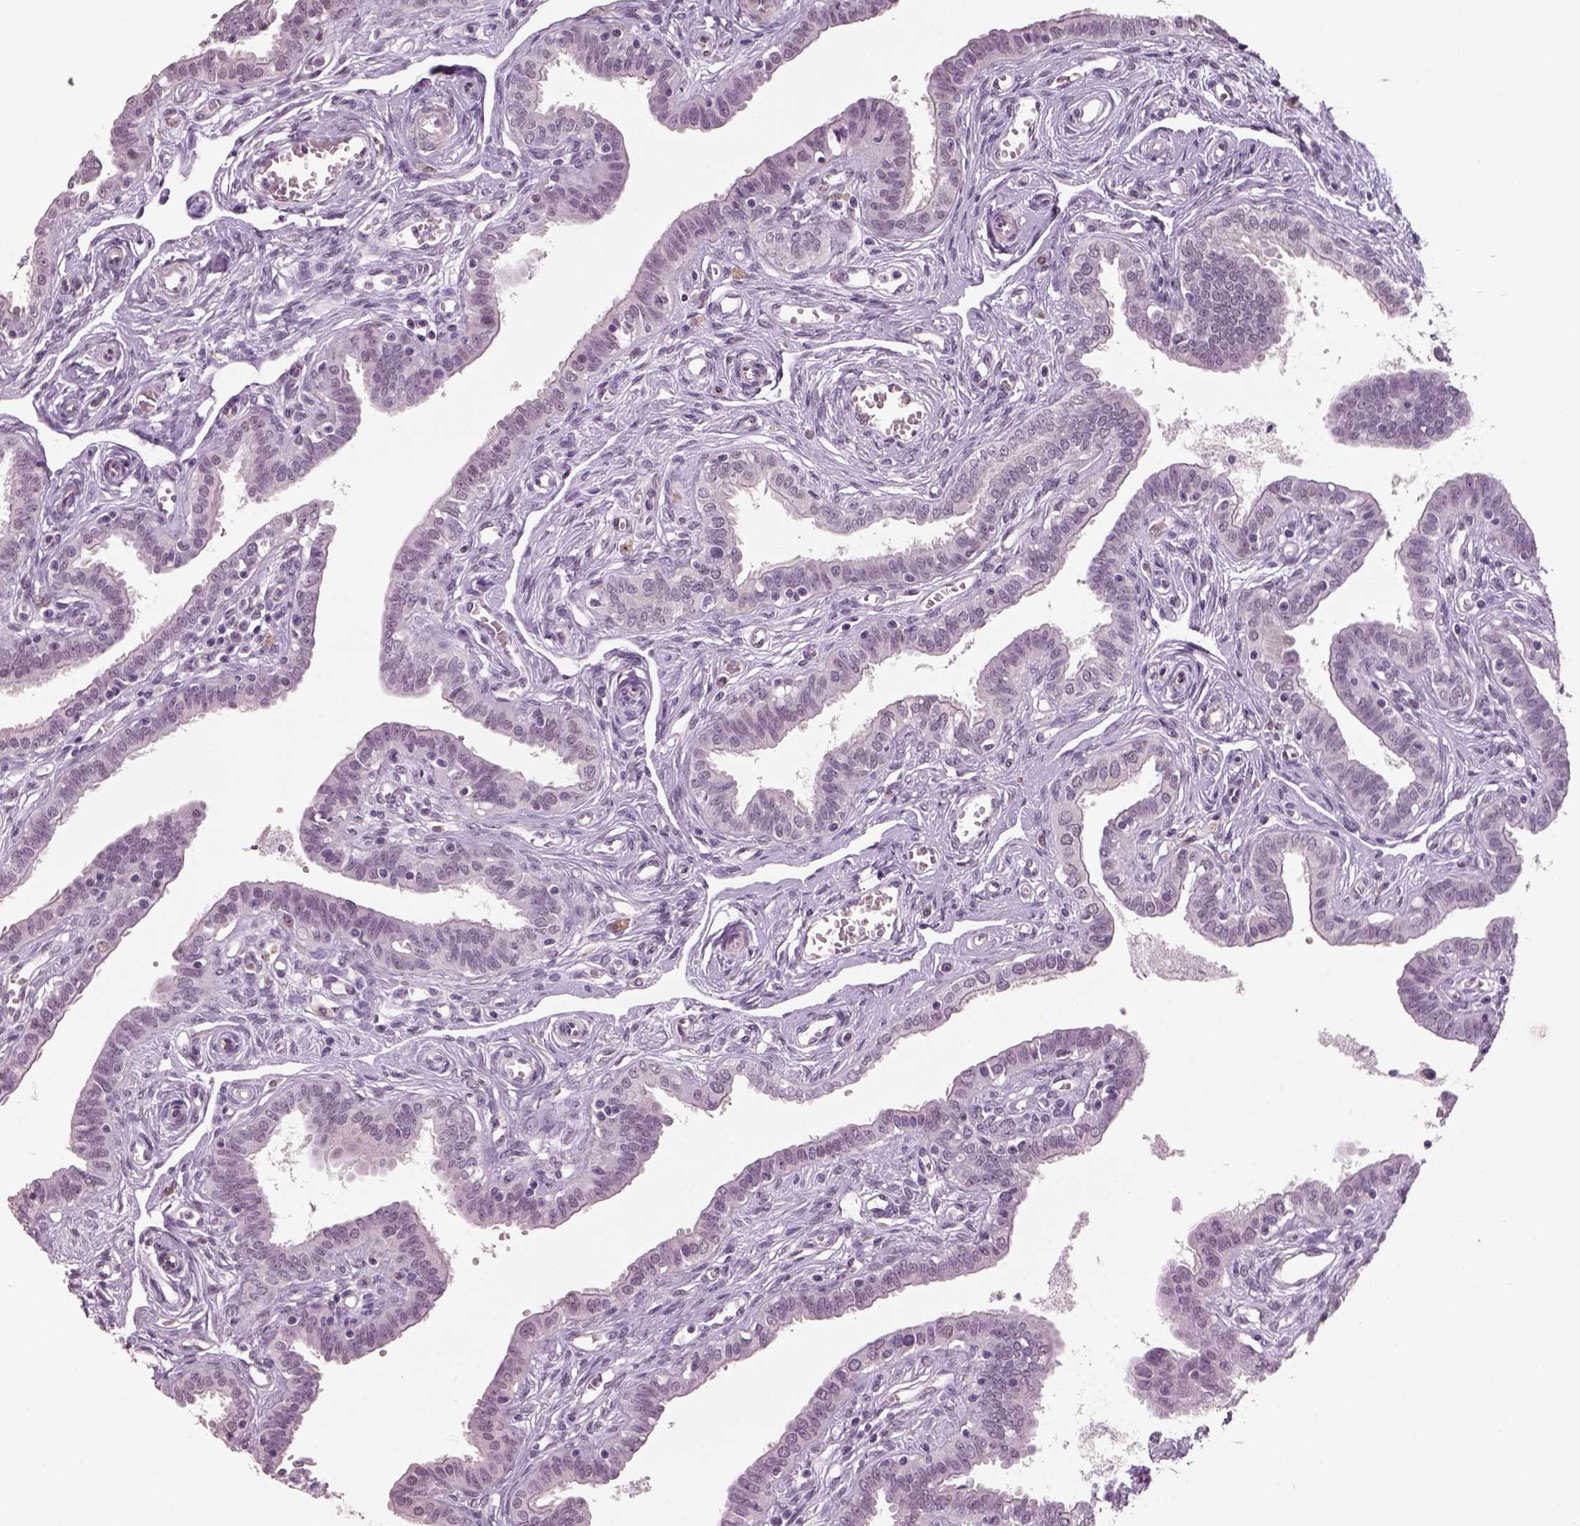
{"staining": {"intensity": "negative", "quantity": "none", "location": "none"}, "tissue": "fallopian tube", "cell_type": "Glandular cells", "image_type": "normal", "snomed": [{"axis": "morphology", "description": "Normal tissue, NOS"}, {"axis": "morphology", "description": "Carcinoma, endometroid"}, {"axis": "topography", "description": "Fallopian tube"}, {"axis": "topography", "description": "Ovary"}], "caption": "IHC image of normal human fallopian tube stained for a protein (brown), which reveals no expression in glandular cells. (DAB immunohistochemistry visualized using brightfield microscopy, high magnification).", "gene": "NAT8B", "patient": {"sex": "female", "age": 42}}